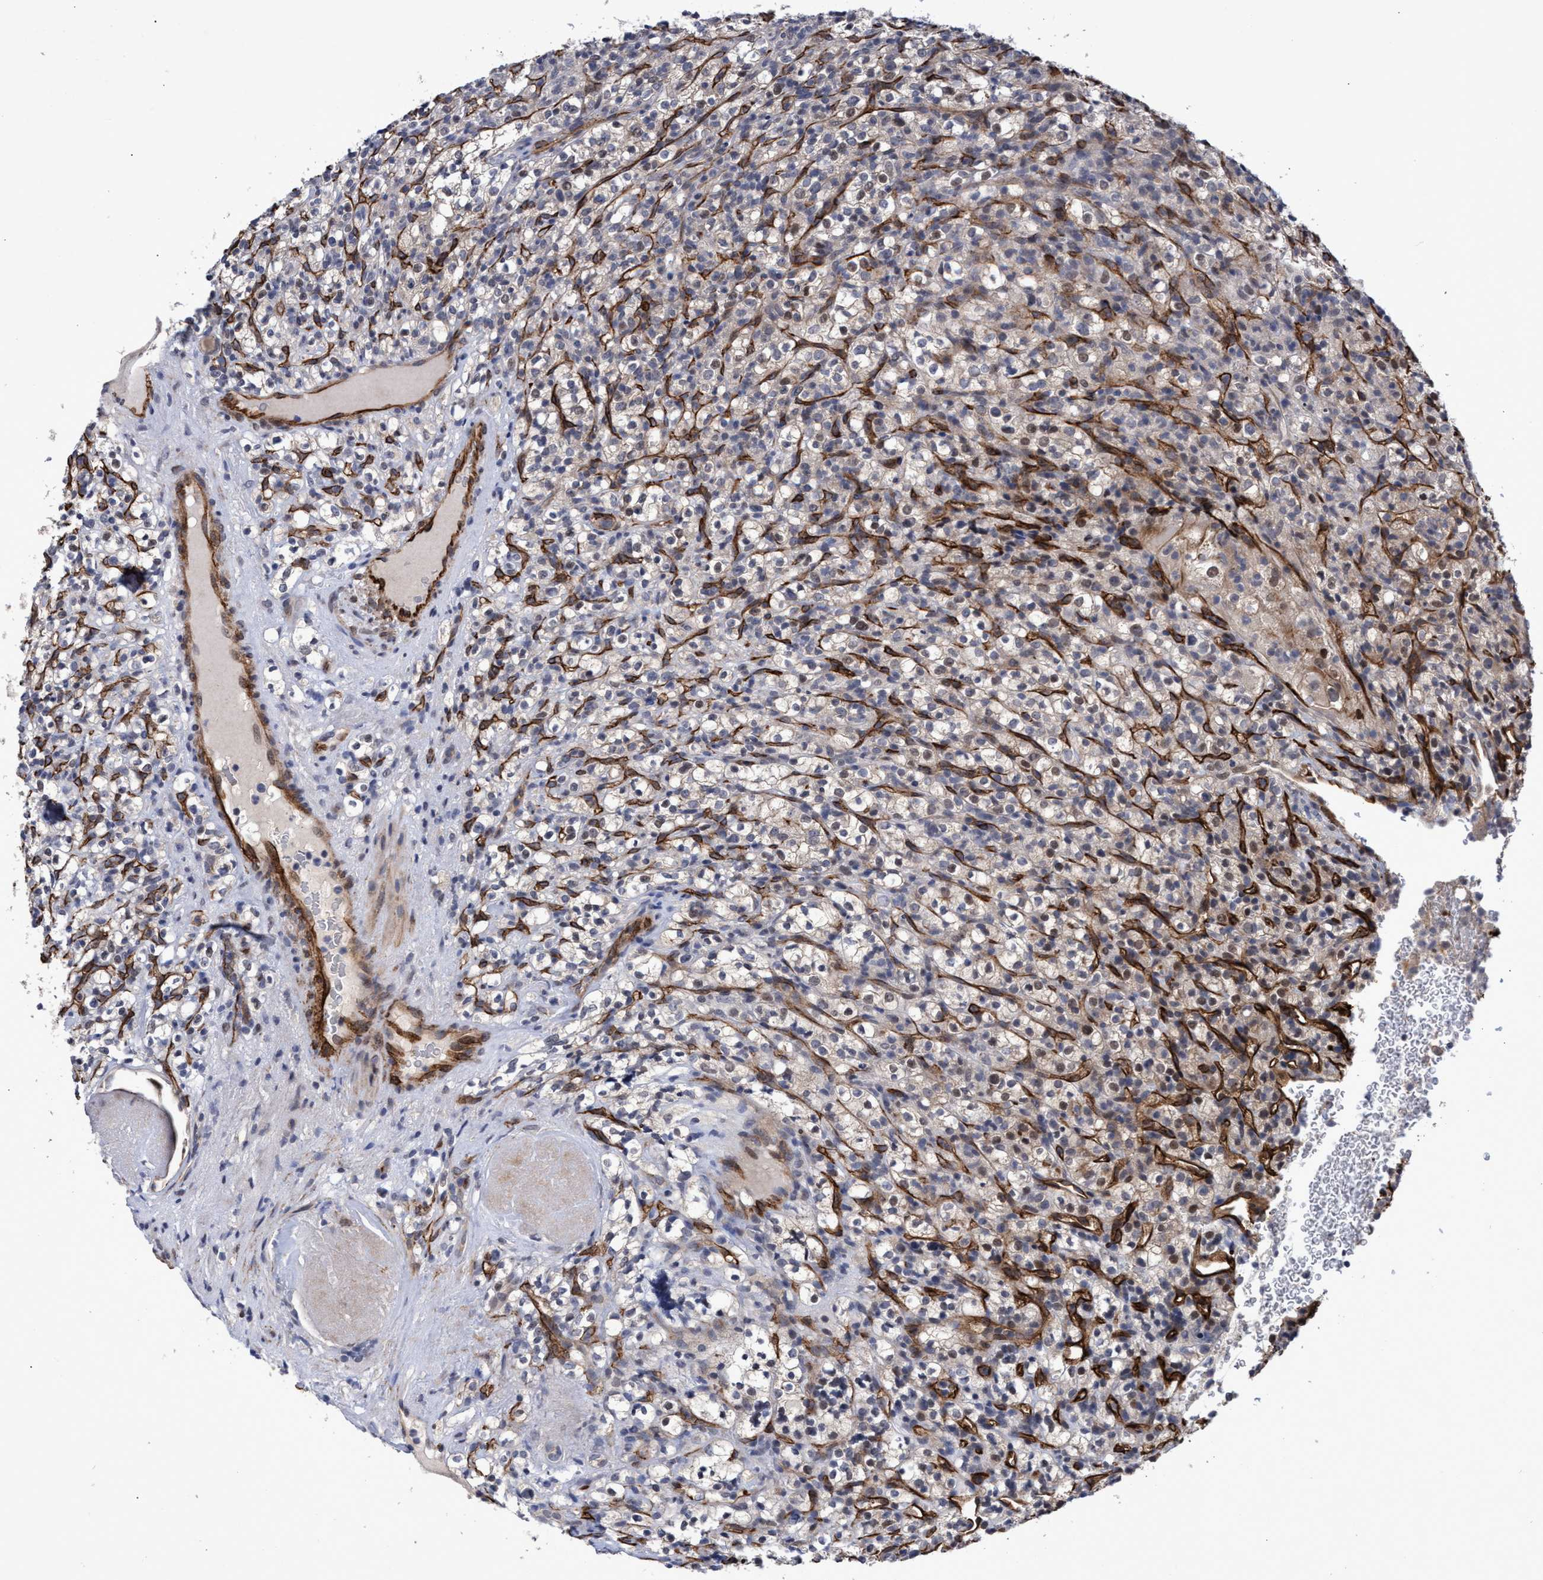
{"staining": {"intensity": "weak", "quantity": "<25%", "location": "cytoplasmic/membranous"}, "tissue": "renal cancer", "cell_type": "Tumor cells", "image_type": "cancer", "snomed": [{"axis": "morphology", "description": "Normal tissue, NOS"}, {"axis": "morphology", "description": "Adenocarcinoma, NOS"}, {"axis": "topography", "description": "Kidney"}], "caption": "This histopathology image is of adenocarcinoma (renal) stained with immunohistochemistry to label a protein in brown with the nuclei are counter-stained blue. There is no expression in tumor cells.", "gene": "ZNF750", "patient": {"sex": "female", "age": 72}}